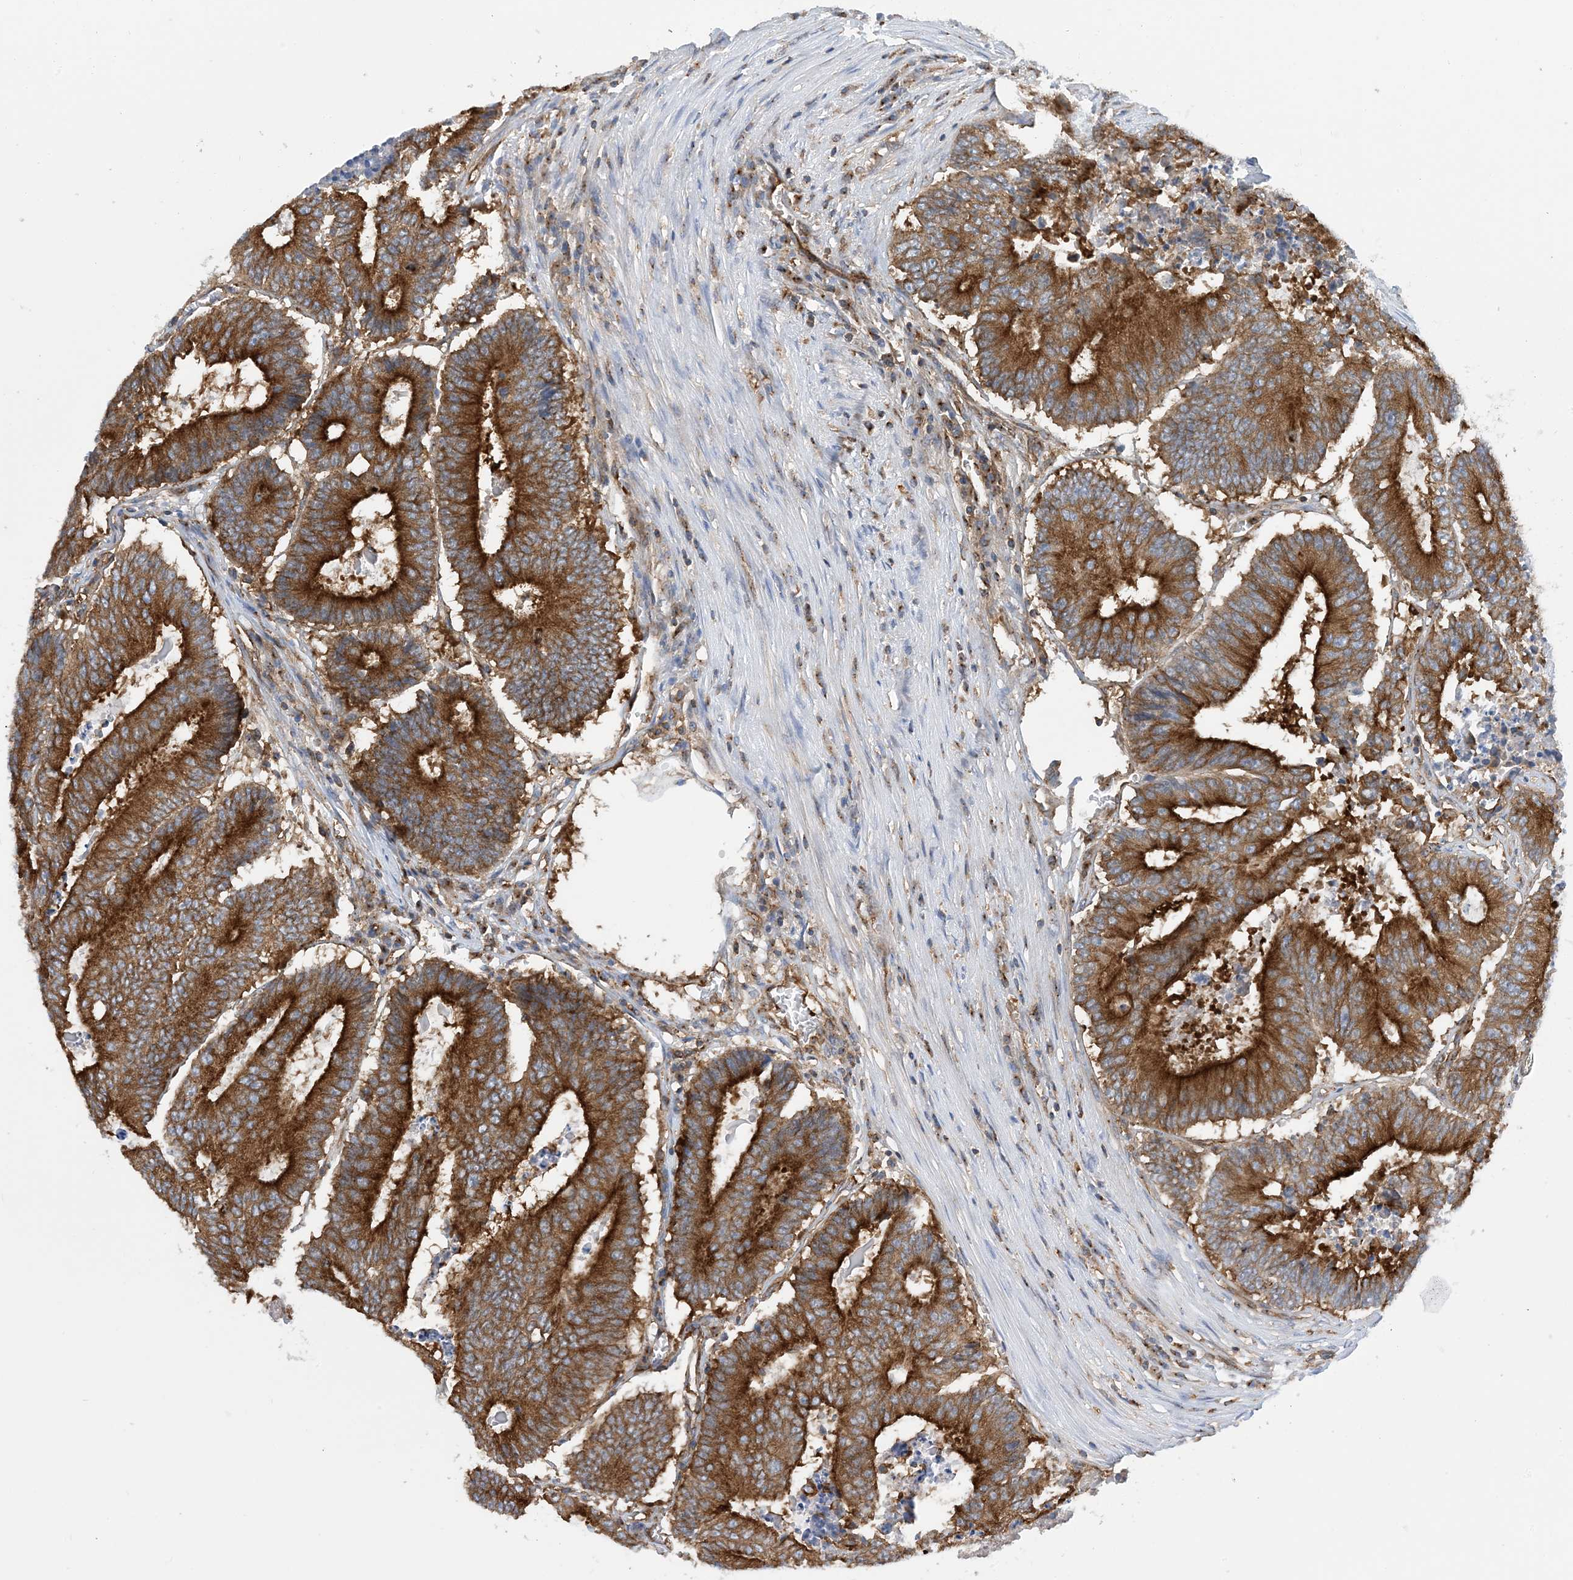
{"staining": {"intensity": "strong", "quantity": ">75%", "location": "cytoplasmic/membranous"}, "tissue": "colorectal cancer", "cell_type": "Tumor cells", "image_type": "cancer", "snomed": [{"axis": "morphology", "description": "Adenocarcinoma, NOS"}, {"axis": "topography", "description": "Colon"}], "caption": "This photomicrograph shows colorectal cancer stained with immunohistochemistry (IHC) to label a protein in brown. The cytoplasmic/membranous of tumor cells show strong positivity for the protein. Nuclei are counter-stained blue.", "gene": "DYNC1LI1", "patient": {"sex": "male", "age": 87}}